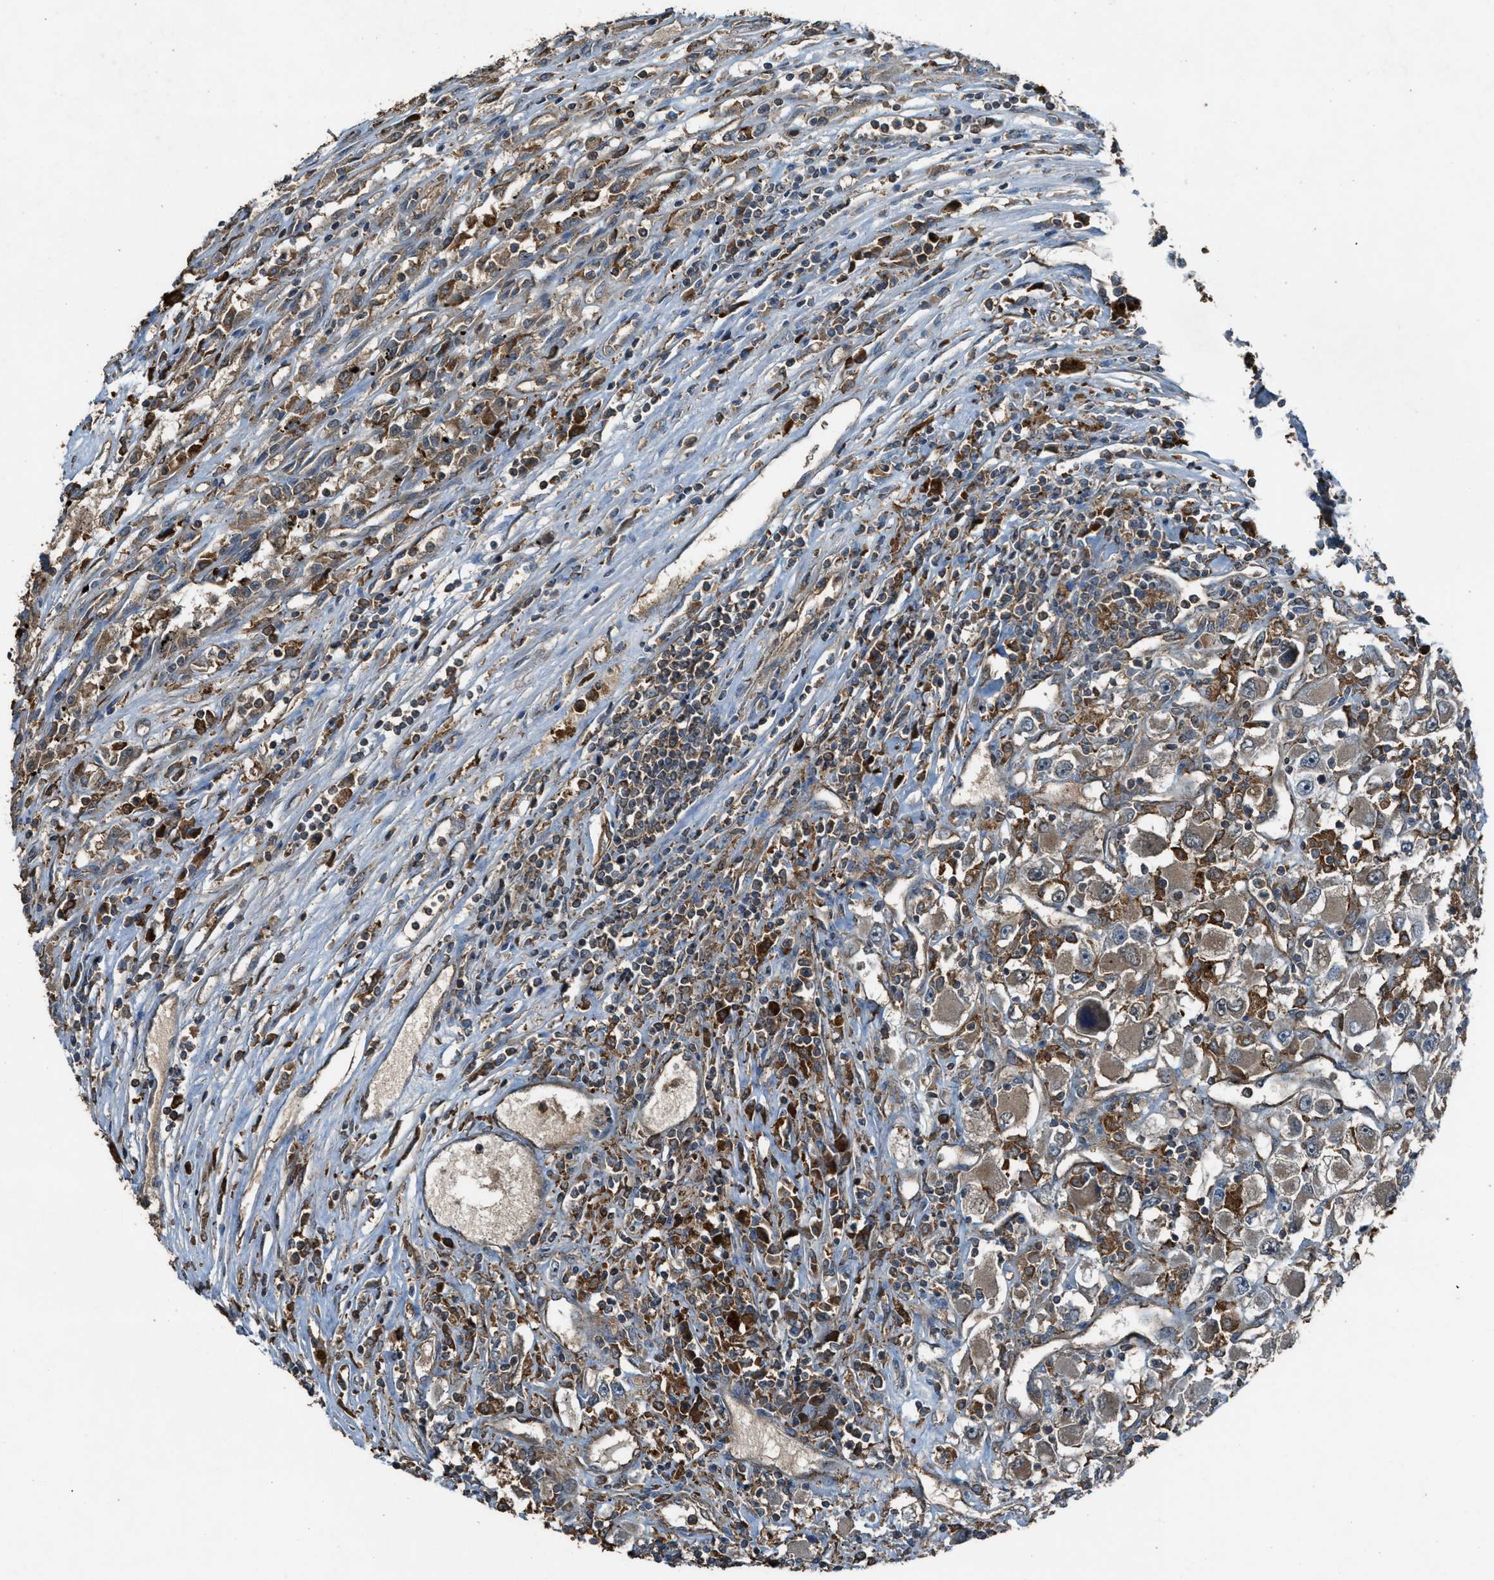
{"staining": {"intensity": "weak", "quantity": ">75%", "location": "cytoplasmic/membranous"}, "tissue": "renal cancer", "cell_type": "Tumor cells", "image_type": "cancer", "snomed": [{"axis": "morphology", "description": "Adenocarcinoma, NOS"}, {"axis": "topography", "description": "Kidney"}], "caption": "This is an image of IHC staining of renal cancer (adenocarcinoma), which shows weak positivity in the cytoplasmic/membranous of tumor cells.", "gene": "MAP3K8", "patient": {"sex": "female", "age": 52}}